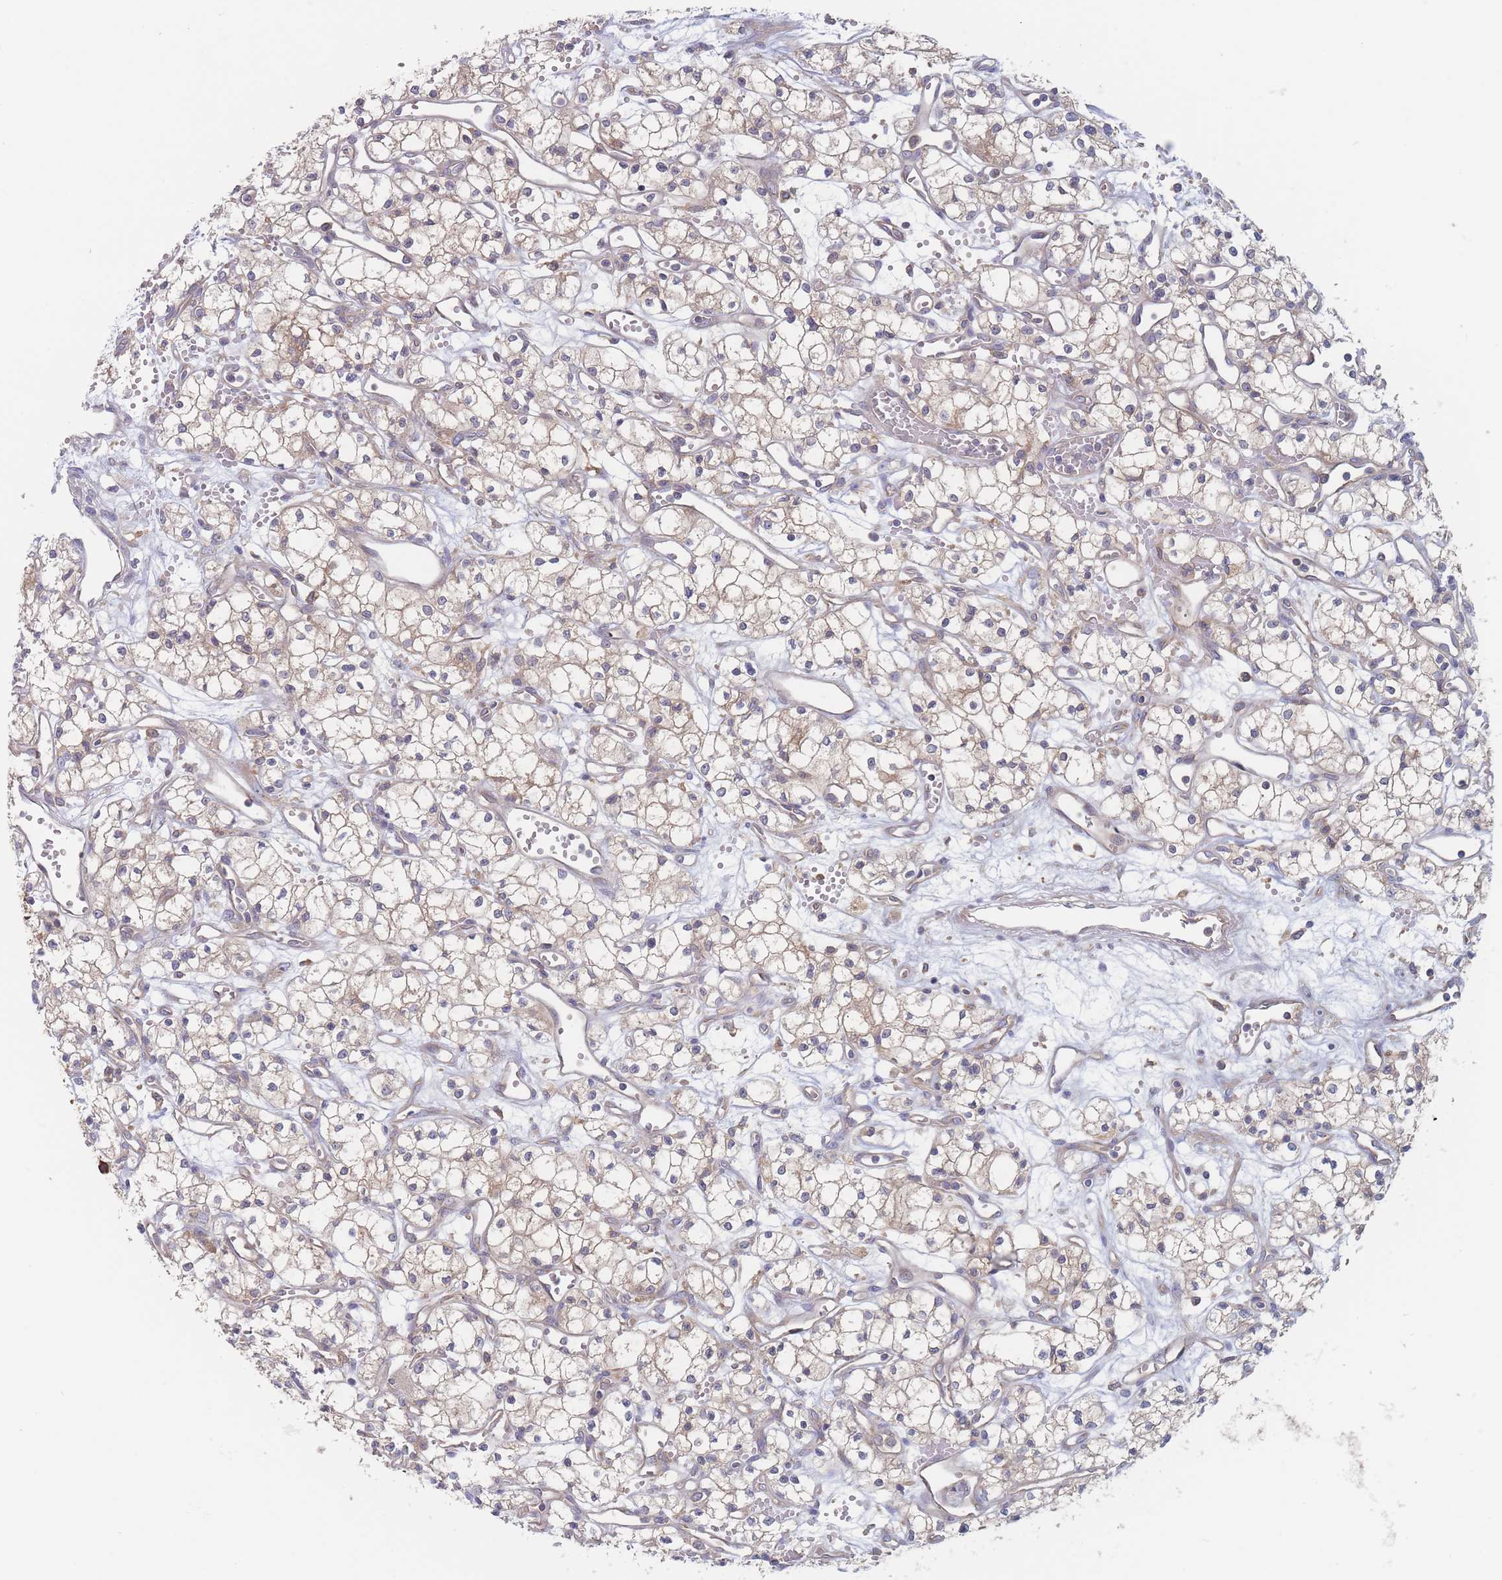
{"staining": {"intensity": "weak", "quantity": "<25%", "location": "cytoplasmic/membranous"}, "tissue": "renal cancer", "cell_type": "Tumor cells", "image_type": "cancer", "snomed": [{"axis": "morphology", "description": "Adenocarcinoma, NOS"}, {"axis": "topography", "description": "Kidney"}], "caption": "An image of human renal cancer is negative for staining in tumor cells.", "gene": "EFCC1", "patient": {"sex": "male", "age": 59}}